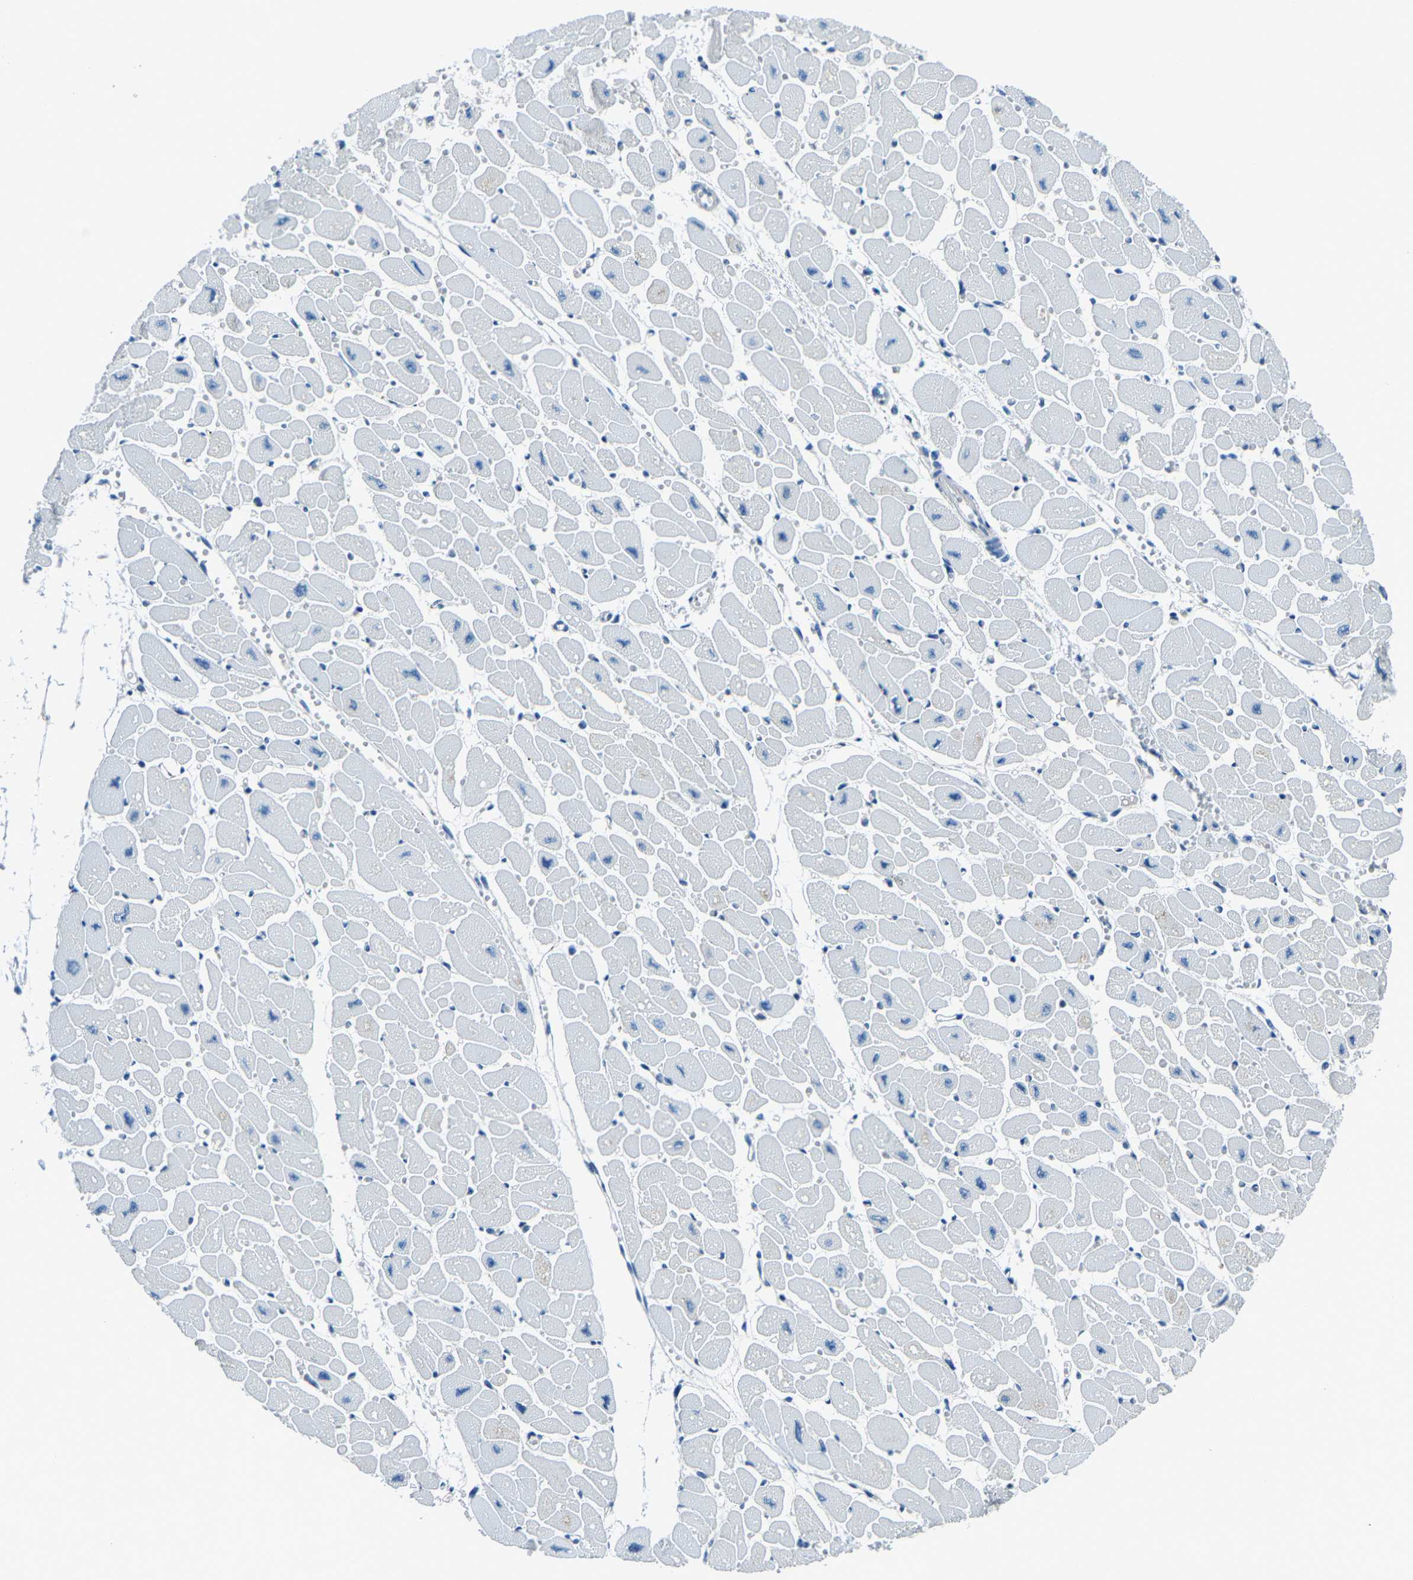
{"staining": {"intensity": "negative", "quantity": "none", "location": "none"}, "tissue": "heart muscle", "cell_type": "Cardiomyocytes", "image_type": "normal", "snomed": [{"axis": "morphology", "description": "Normal tissue, NOS"}, {"axis": "topography", "description": "Heart"}], "caption": "Cardiomyocytes show no significant protein positivity in benign heart muscle. (Brightfield microscopy of DAB IHC at high magnification).", "gene": "RRP1", "patient": {"sex": "female", "age": 54}}